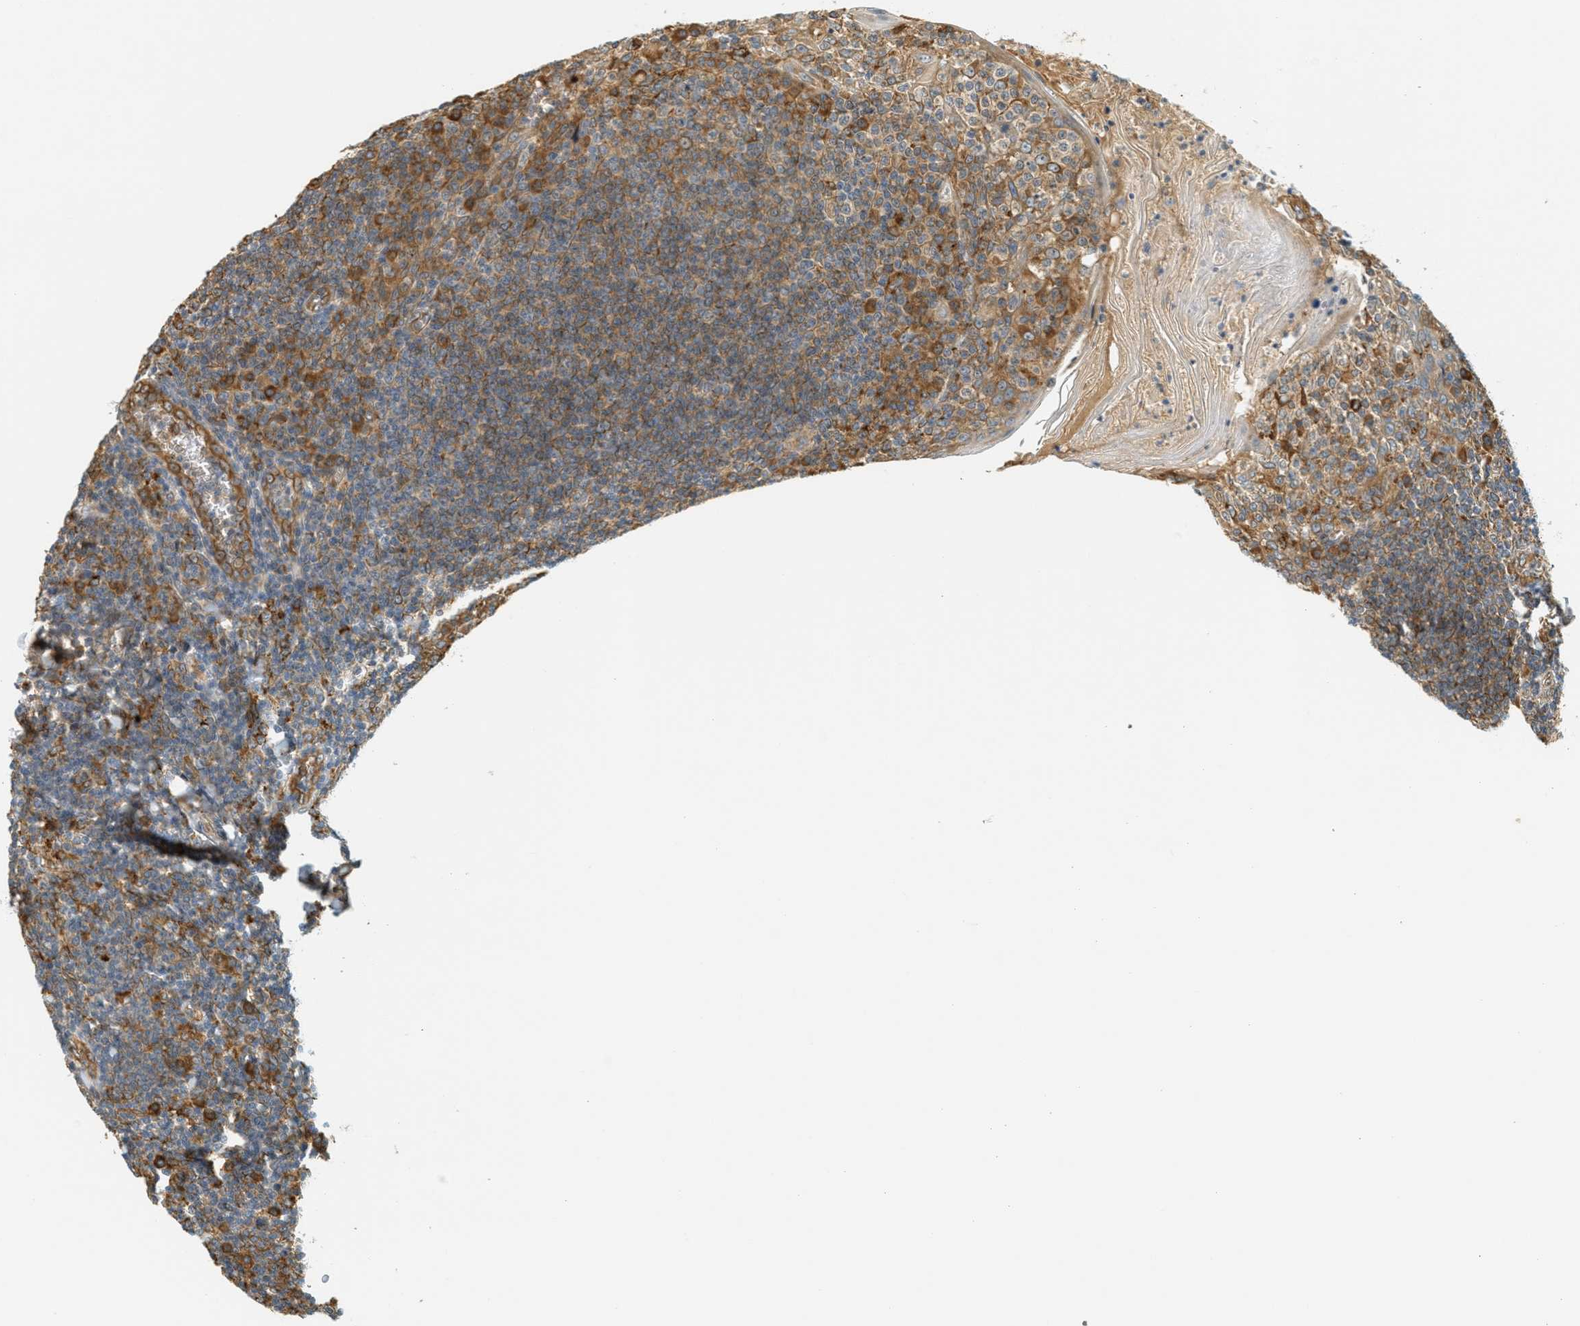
{"staining": {"intensity": "weak", "quantity": ">75%", "location": "cytoplasmic/membranous"}, "tissue": "tonsil", "cell_type": "Germinal center cells", "image_type": "normal", "snomed": [{"axis": "morphology", "description": "Normal tissue, NOS"}, {"axis": "topography", "description": "Tonsil"}], "caption": "Brown immunohistochemical staining in unremarkable human tonsil exhibits weak cytoplasmic/membranous positivity in about >75% of germinal center cells. The protein is shown in brown color, while the nuclei are stained blue.", "gene": "PDK1", "patient": {"sex": "male", "age": 31}}